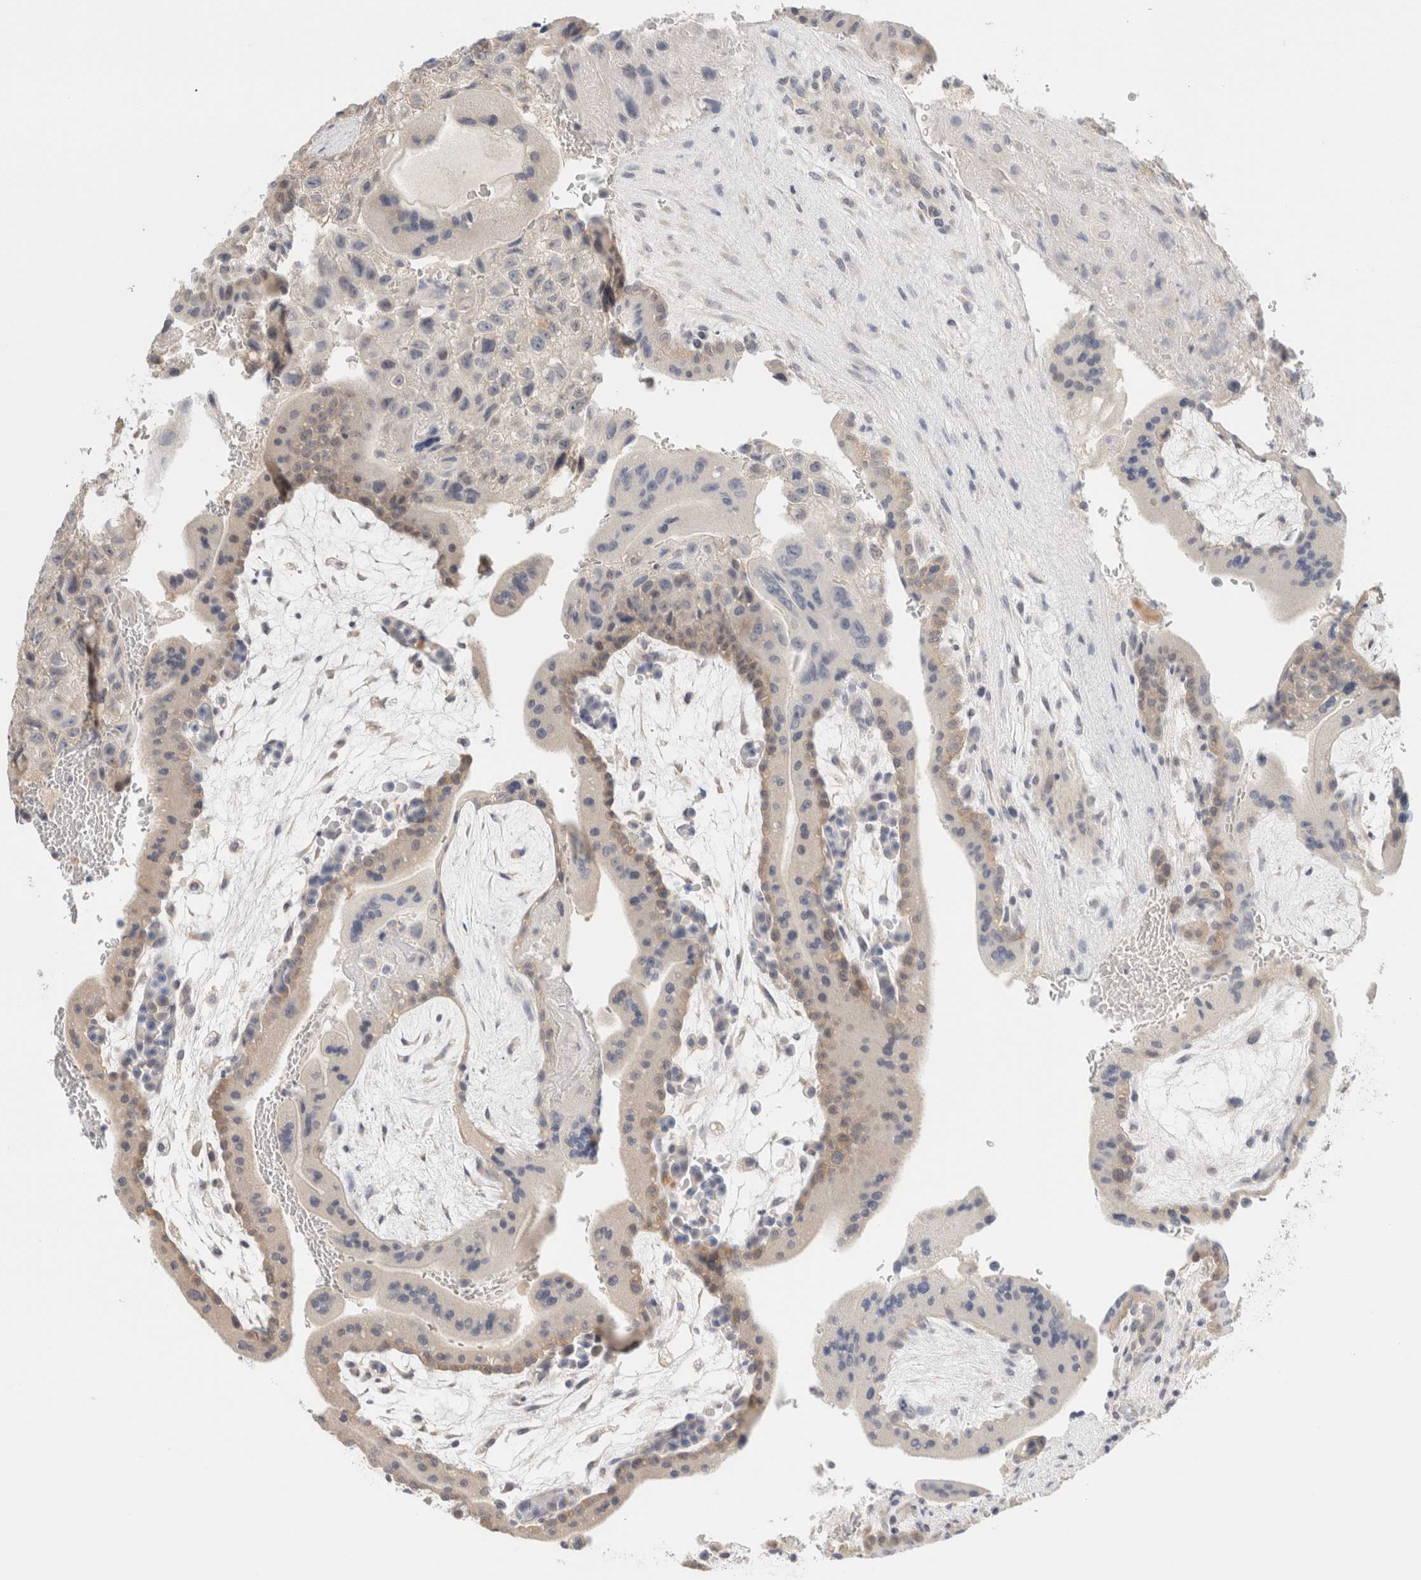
{"staining": {"intensity": "weak", "quantity": "<25%", "location": "cytoplasmic/membranous"}, "tissue": "placenta", "cell_type": "Decidual cells", "image_type": "normal", "snomed": [{"axis": "morphology", "description": "Normal tissue, NOS"}, {"axis": "topography", "description": "Placenta"}], "caption": "Decidual cells show no significant protein expression in unremarkable placenta.", "gene": "SPRTN", "patient": {"sex": "female", "age": 35}}